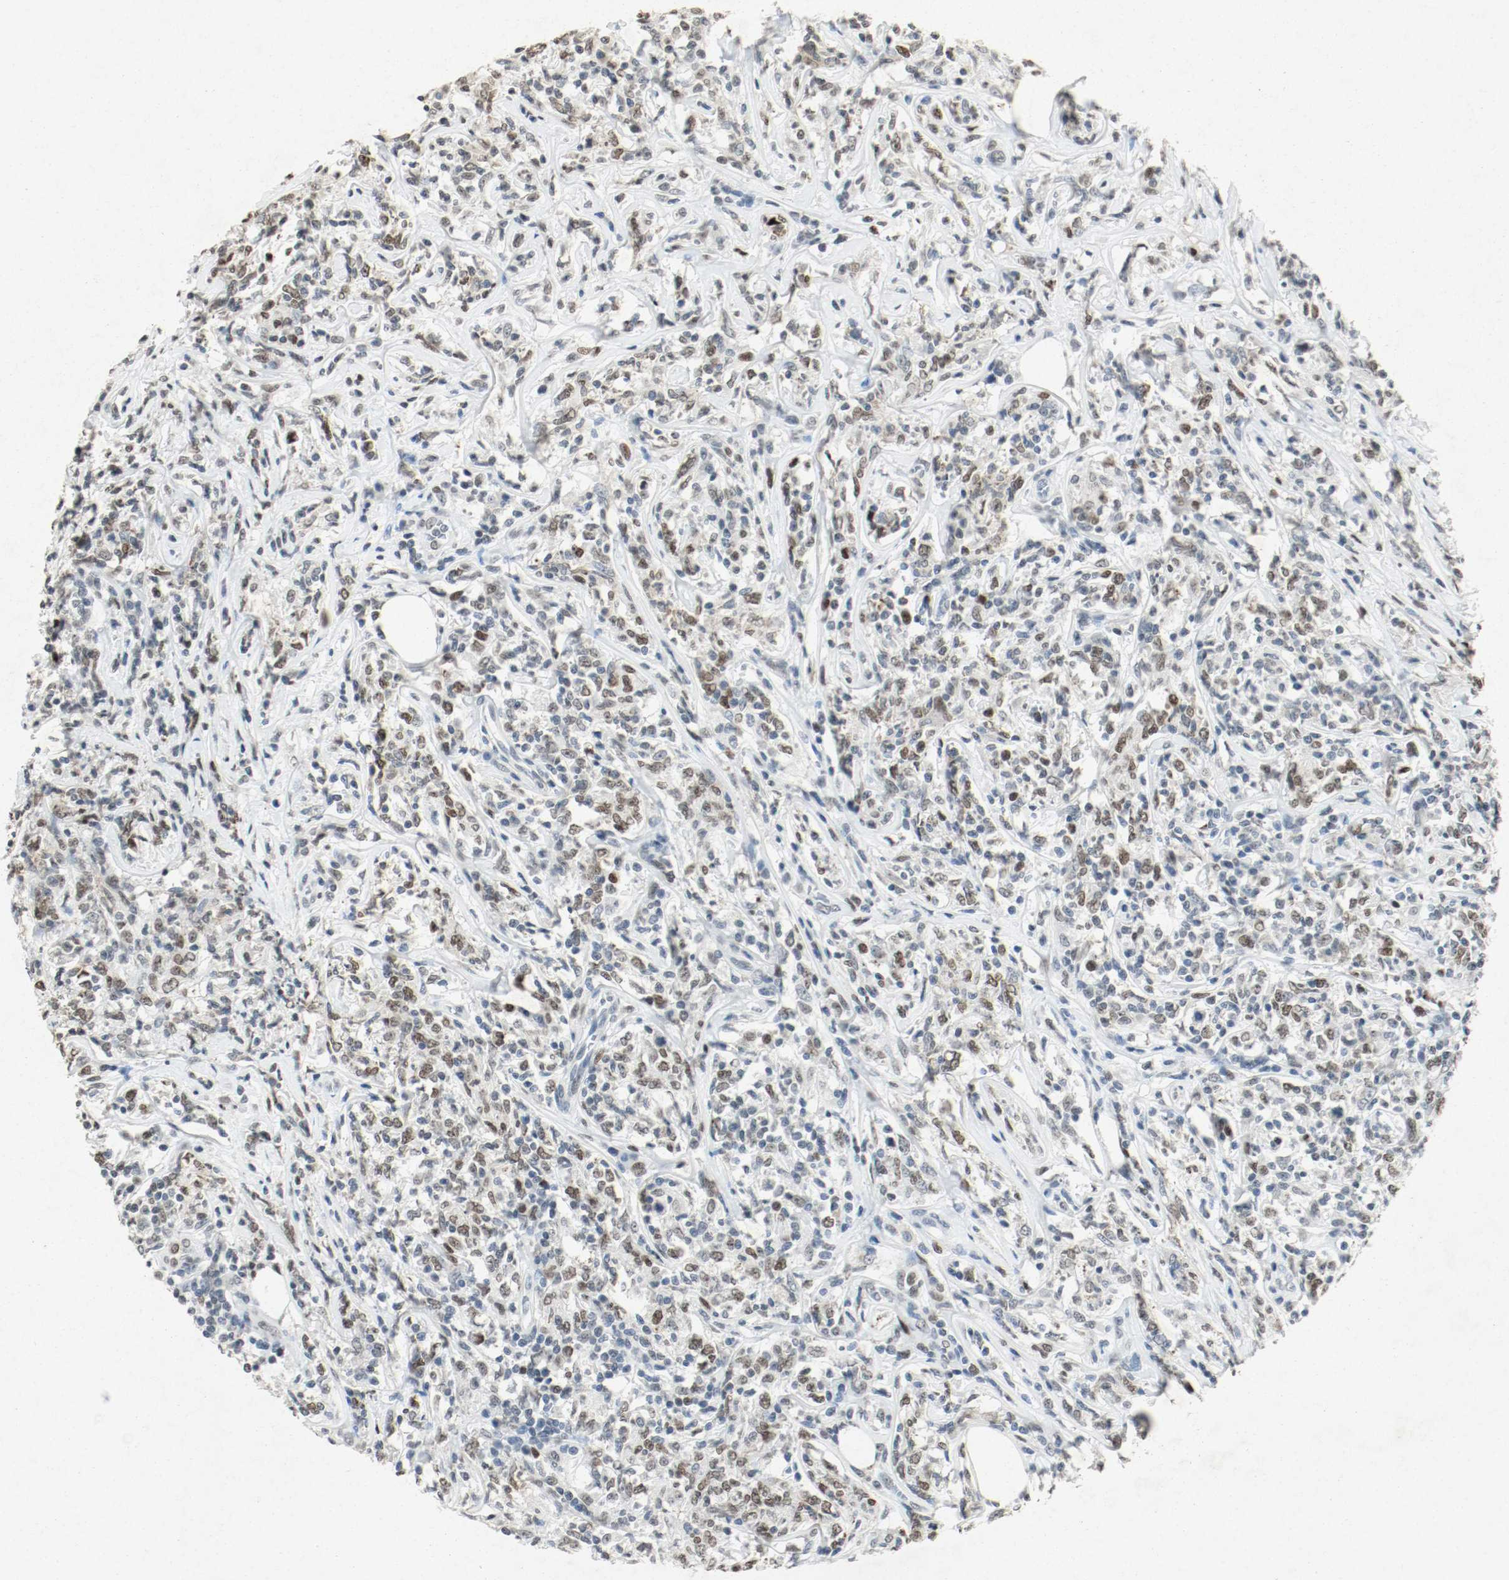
{"staining": {"intensity": "moderate", "quantity": "25%-75%", "location": "nuclear"}, "tissue": "lymphoma", "cell_type": "Tumor cells", "image_type": "cancer", "snomed": [{"axis": "morphology", "description": "Malignant lymphoma, non-Hodgkin's type, High grade"}, {"axis": "topography", "description": "Lymph node"}], "caption": "Tumor cells reveal moderate nuclear staining in about 25%-75% of cells in malignant lymphoma, non-Hodgkin's type (high-grade).", "gene": "DNMT1", "patient": {"sex": "female", "age": 84}}